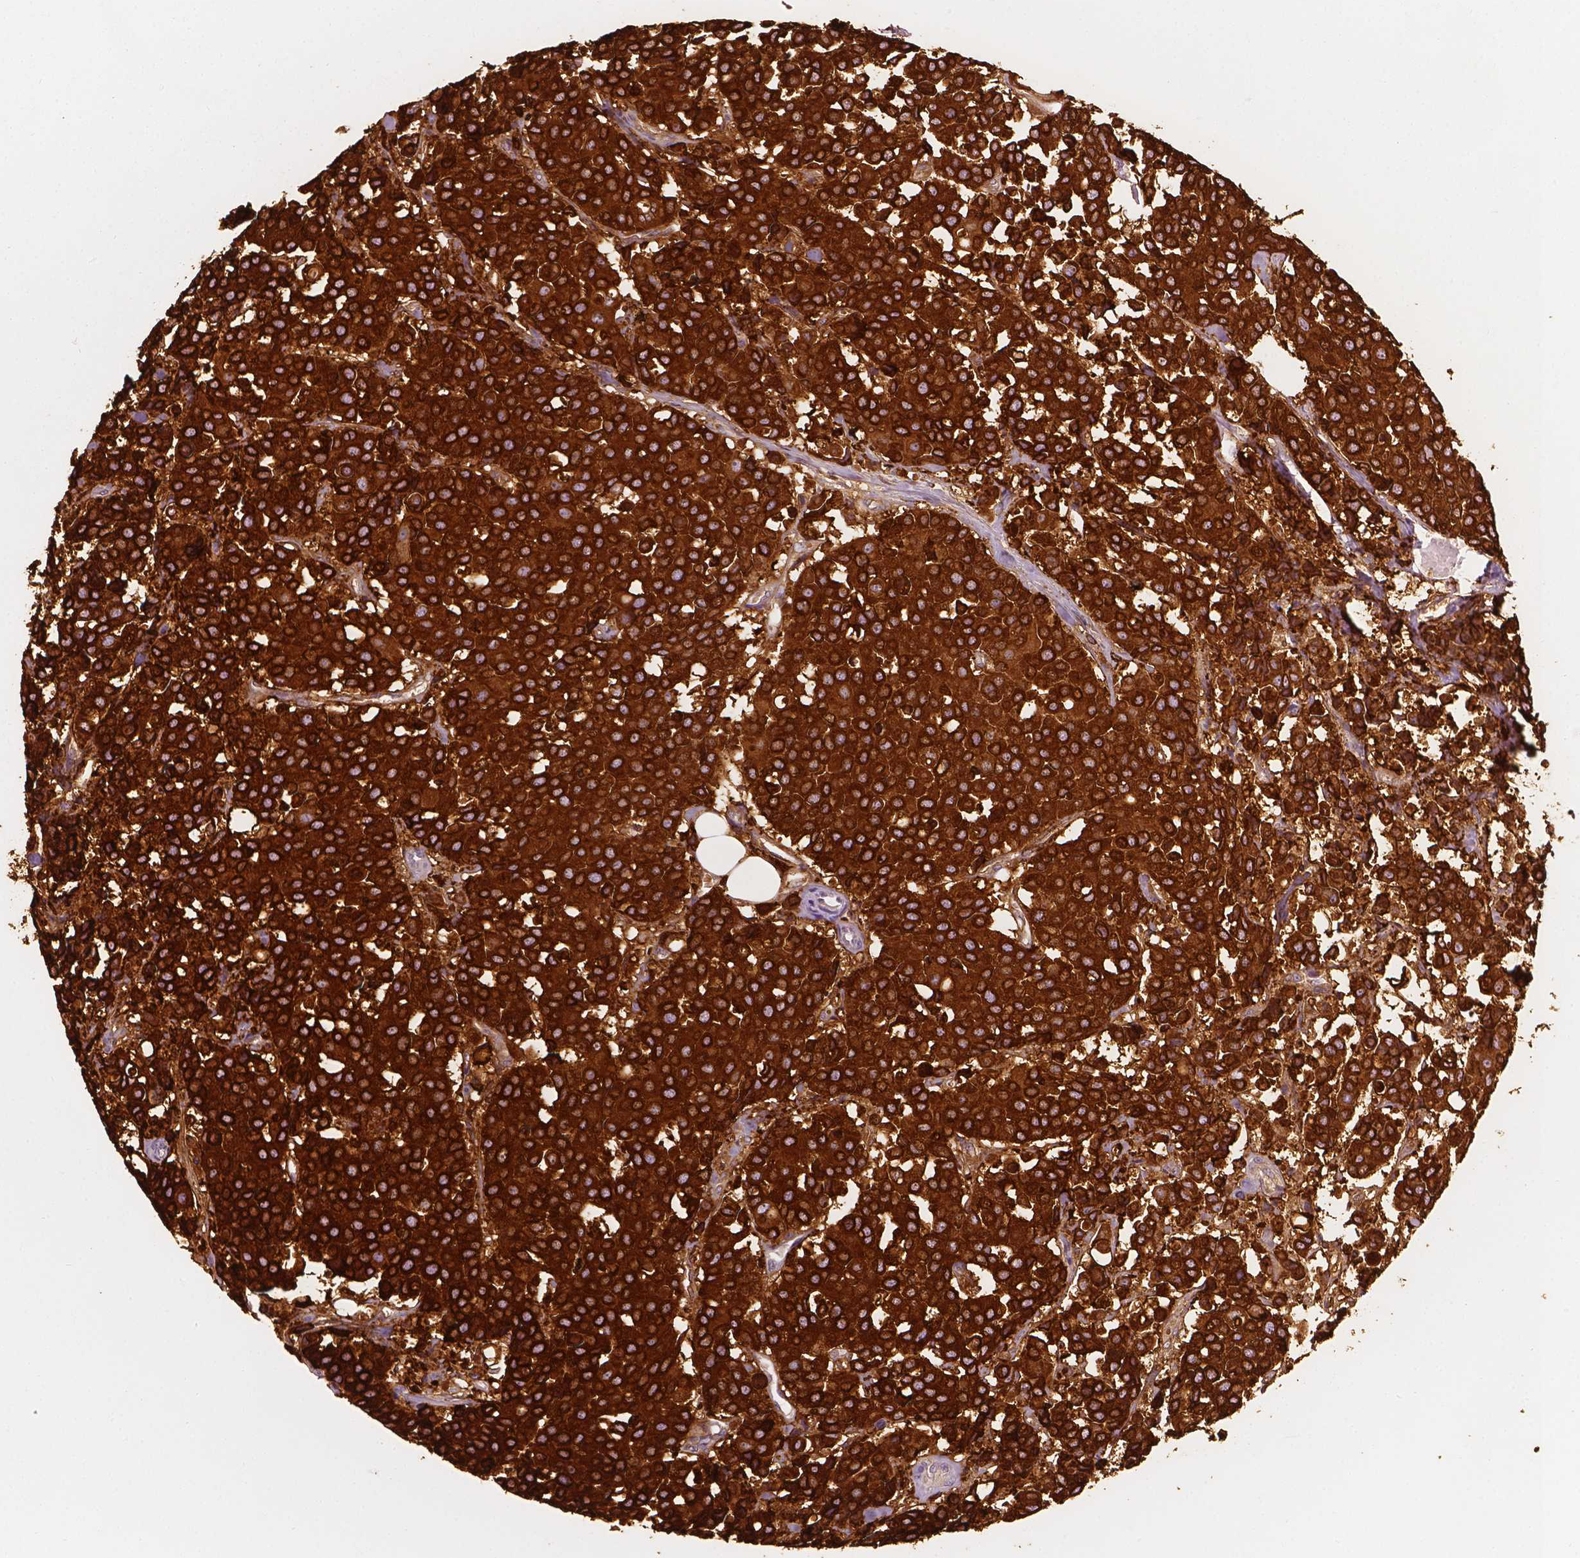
{"staining": {"intensity": "strong", "quantity": ">75%", "location": "cytoplasmic/membranous"}, "tissue": "carcinoid", "cell_type": "Tumor cells", "image_type": "cancer", "snomed": [{"axis": "morphology", "description": "Carcinoid, malignant, NOS"}, {"axis": "topography", "description": "Colon"}], "caption": "Approximately >75% of tumor cells in malignant carcinoid demonstrate strong cytoplasmic/membranous protein expression as visualized by brown immunohistochemical staining.", "gene": "CES1", "patient": {"sex": "male", "age": 81}}